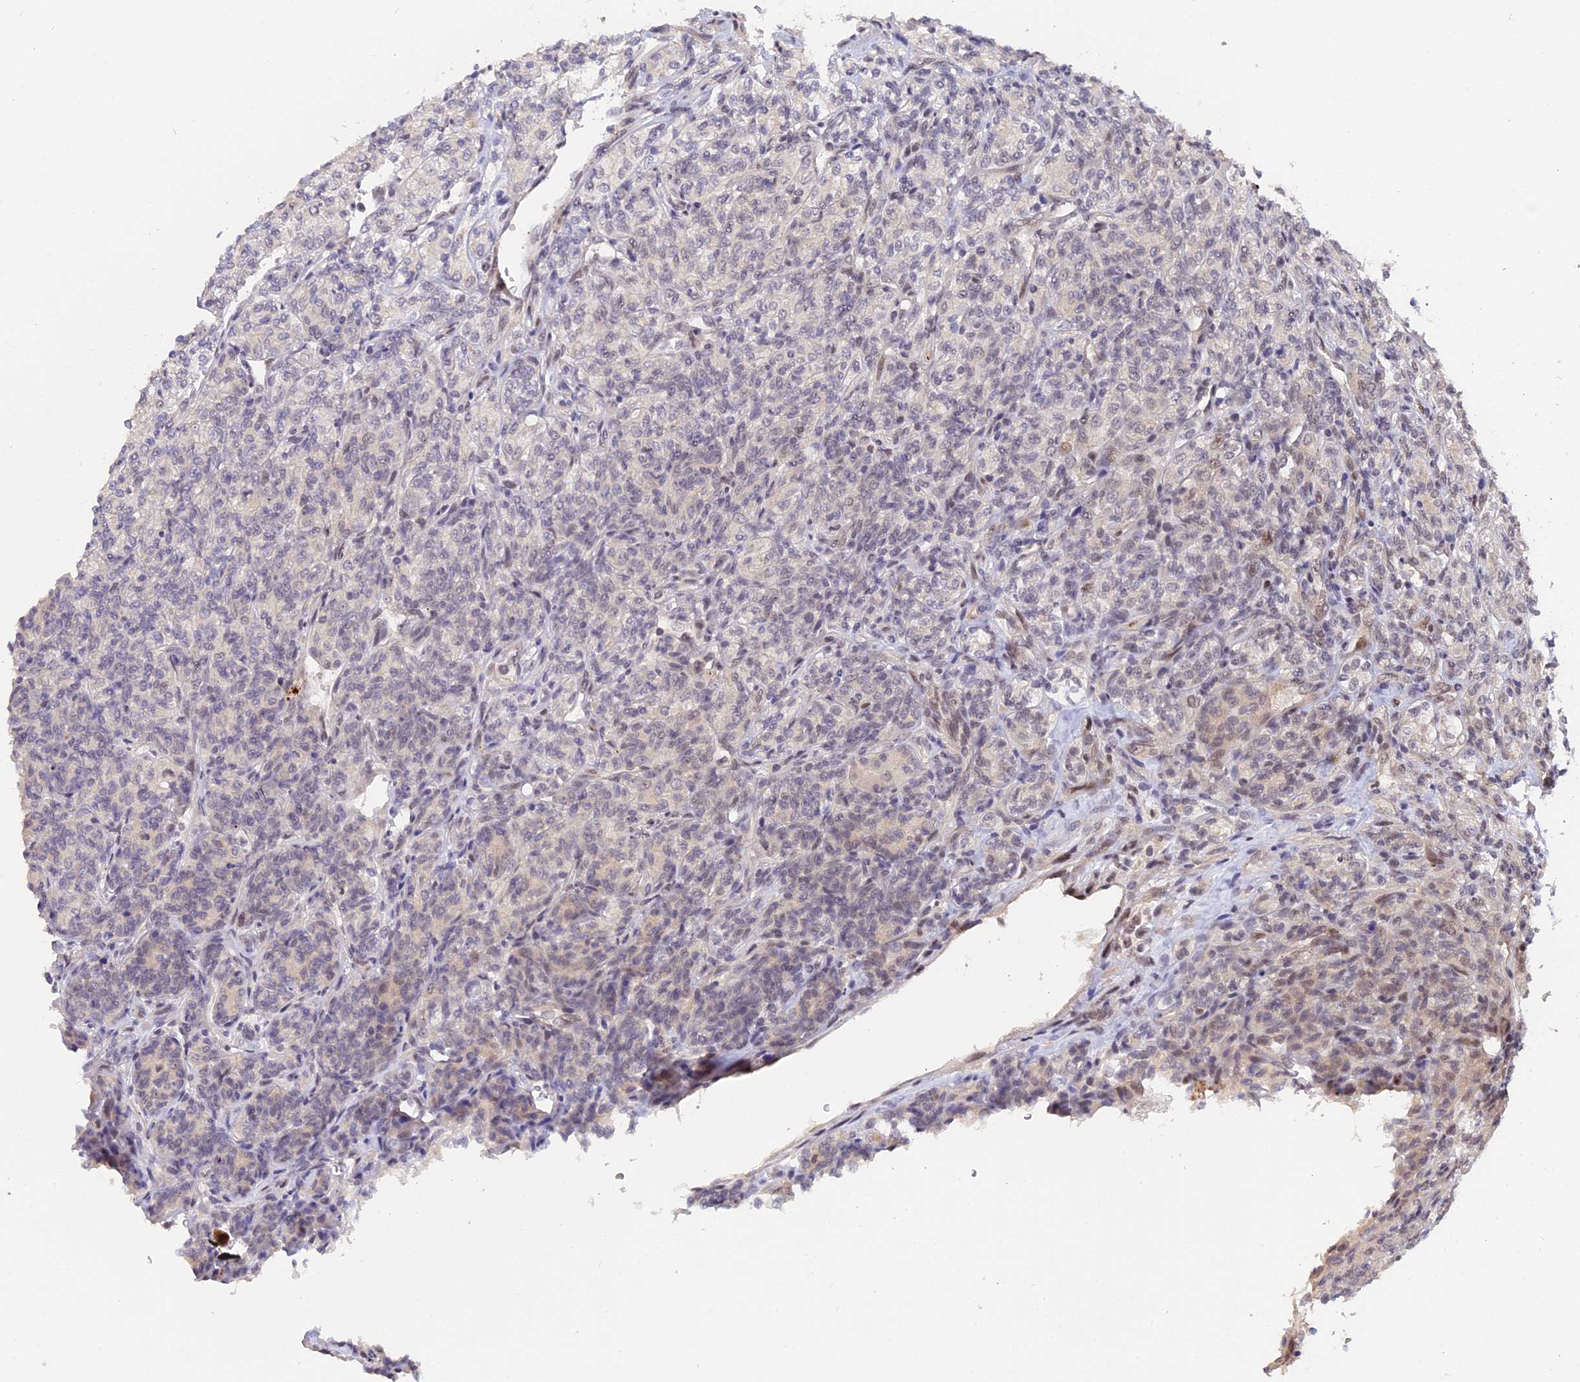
{"staining": {"intensity": "negative", "quantity": "none", "location": "none"}, "tissue": "renal cancer", "cell_type": "Tumor cells", "image_type": "cancer", "snomed": [{"axis": "morphology", "description": "Adenocarcinoma, NOS"}, {"axis": "topography", "description": "Kidney"}], "caption": "Renal cancer stained for a protein using immunohistochemistry demonstrates no staining tumor cells.", "gene": "POLR2C", "patient": {"sex": "male", "age": 77}}